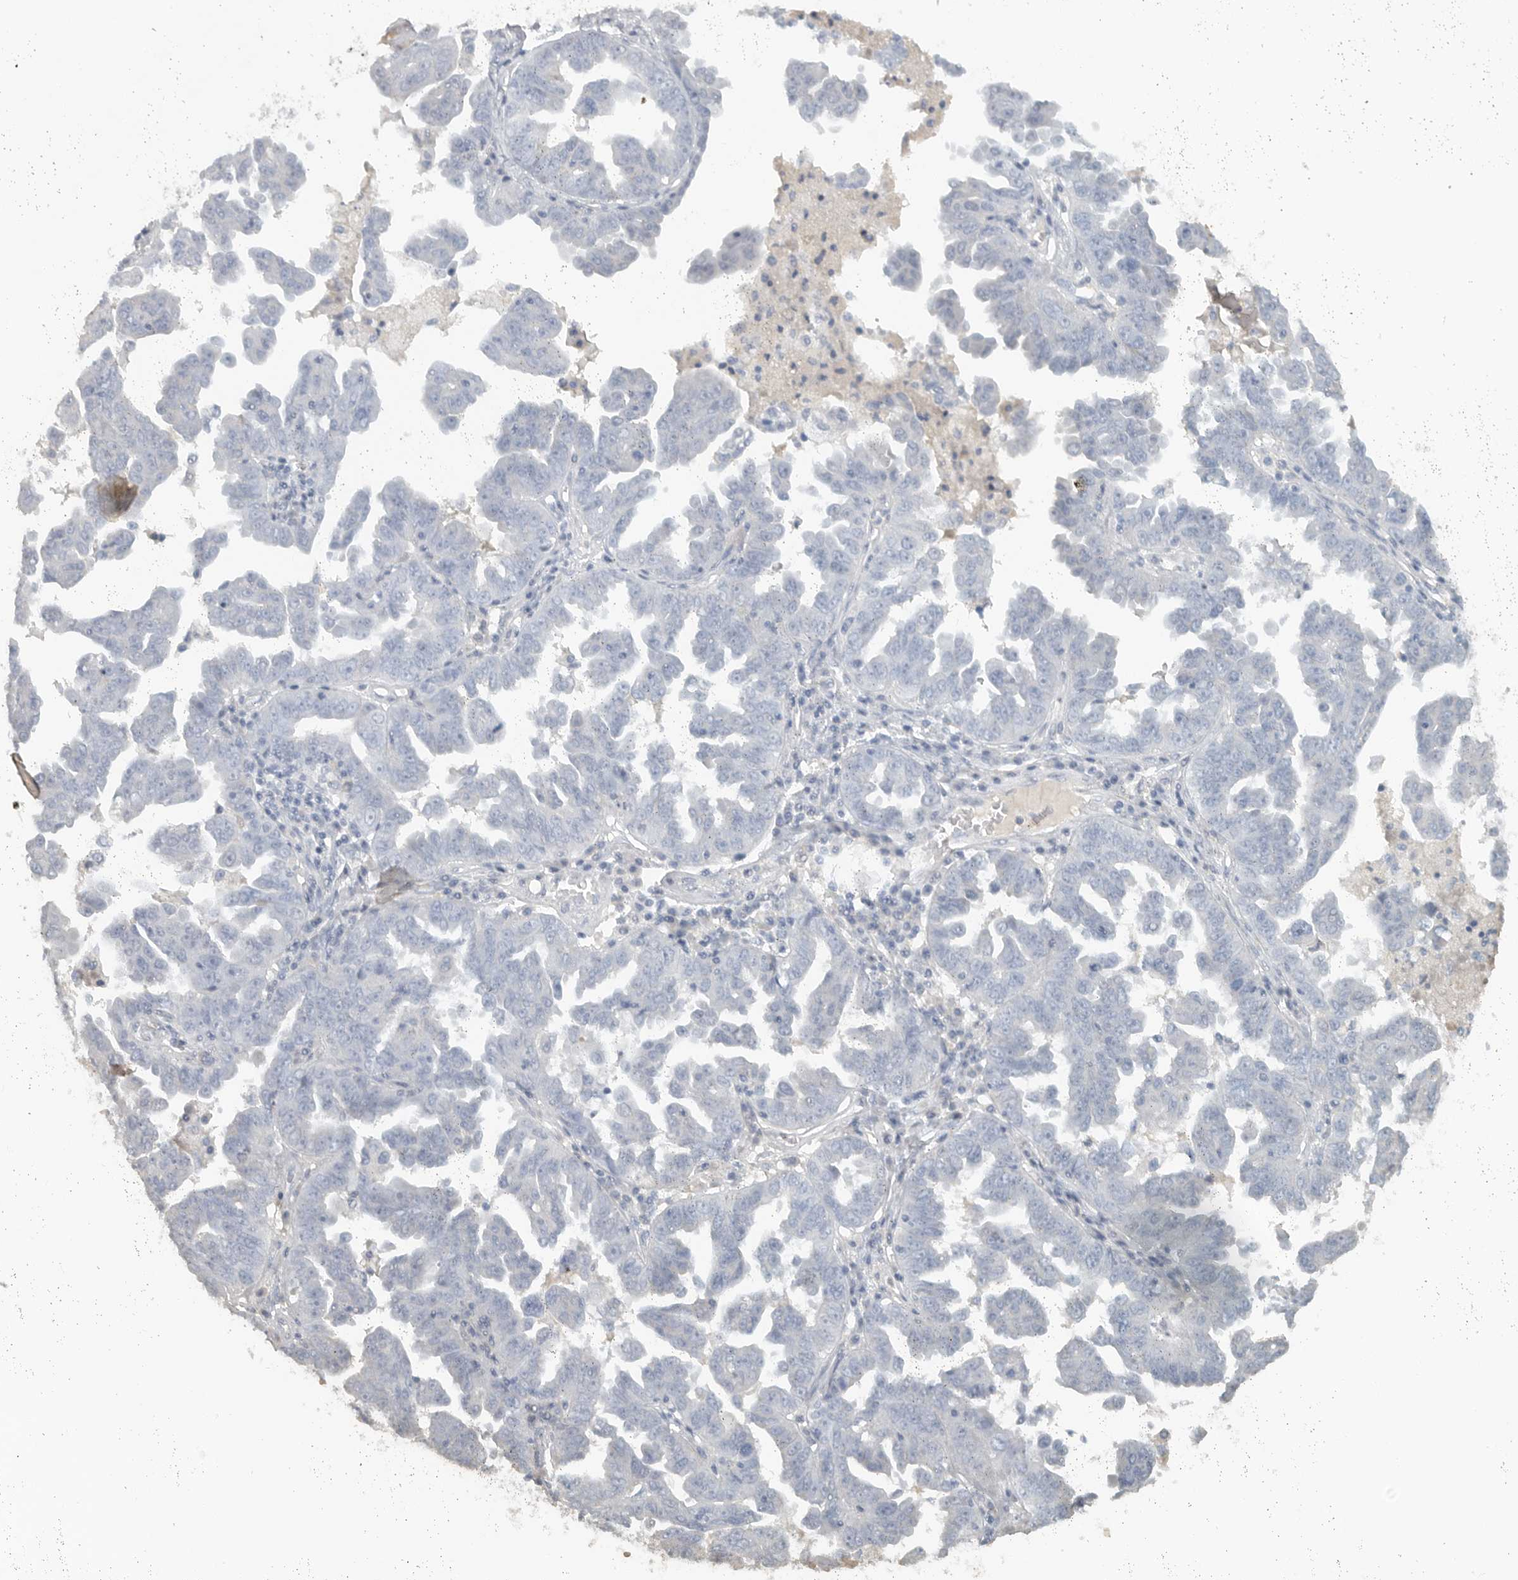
{"staining": {"intensity": "negative", "quantity": "none", "location": "none"}, "tissue": "ovarian cancer", "cell_type": "Tumor cells", "image_type": "cancer", "snomed": [{"axis": "morphology", "description": "Carcinoma, endometroid"}, {"axis": "topography", "description": "Ovary"}], "caption": "An image of ovarian endometroid carcinoma stained for a protein exhibits no brown staining in tumor cells. (Immunohistochemistry (ihc), brightfield microscopy, high magnification).", "gene": "PAM", "patient": {"sex": "female", "age": 62}}